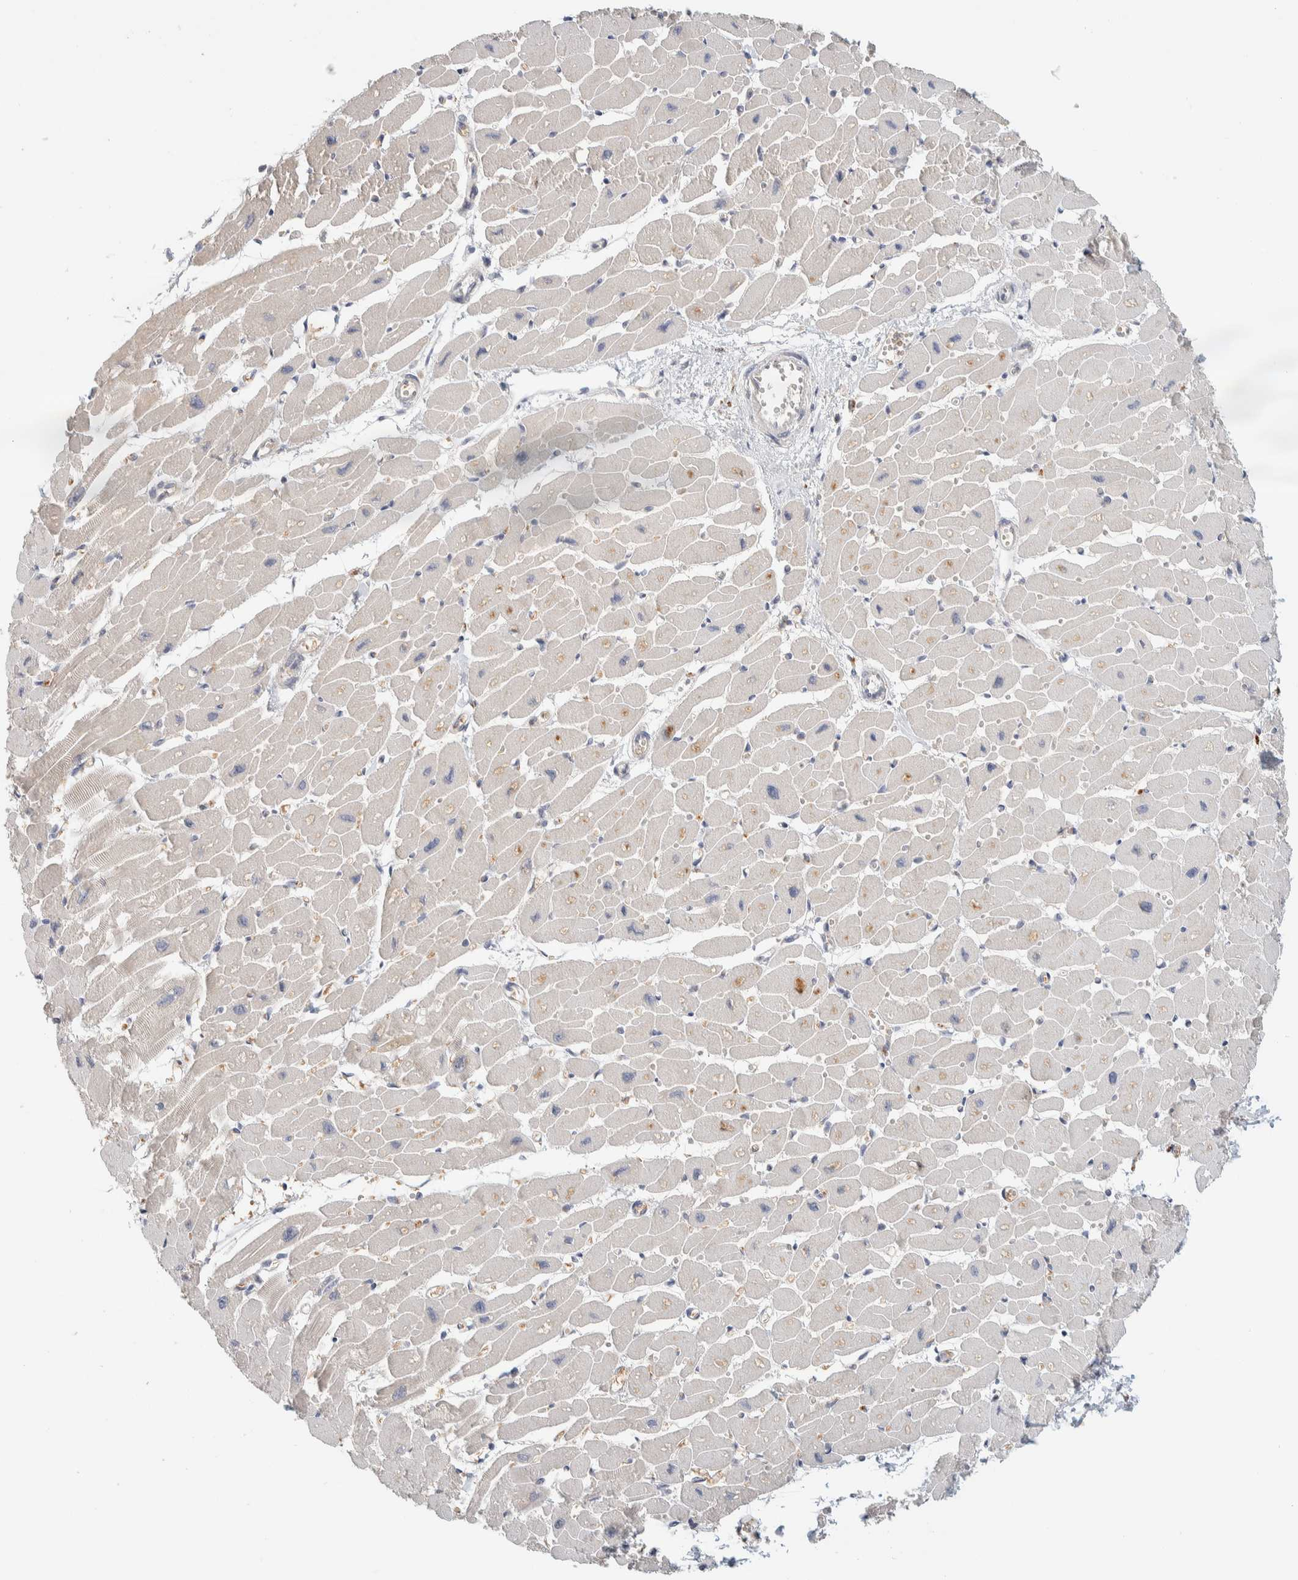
{"staining": {"intensity": "weak", "quantity": "25%-75%", "location": "cytoplasmic/membranous"}, "tissue": "heart muscle", "cell_type": "Cardiomyocytes", "image_type": "normal", "snomed": [{"axis": "morphology", "description": "Normal tissue, NOS"}, {"axis": "topography", "description": "Heart"}], "caption": "A high-resolution histopathology image shows IHC staining of unremarkable heart muscle, which displays weak cytoplasmic/membranous staining in approximately 25%-75% of cardiomyocytes.", "gene": "GCLM", "patient": {"sex": "female", "age": 54}}